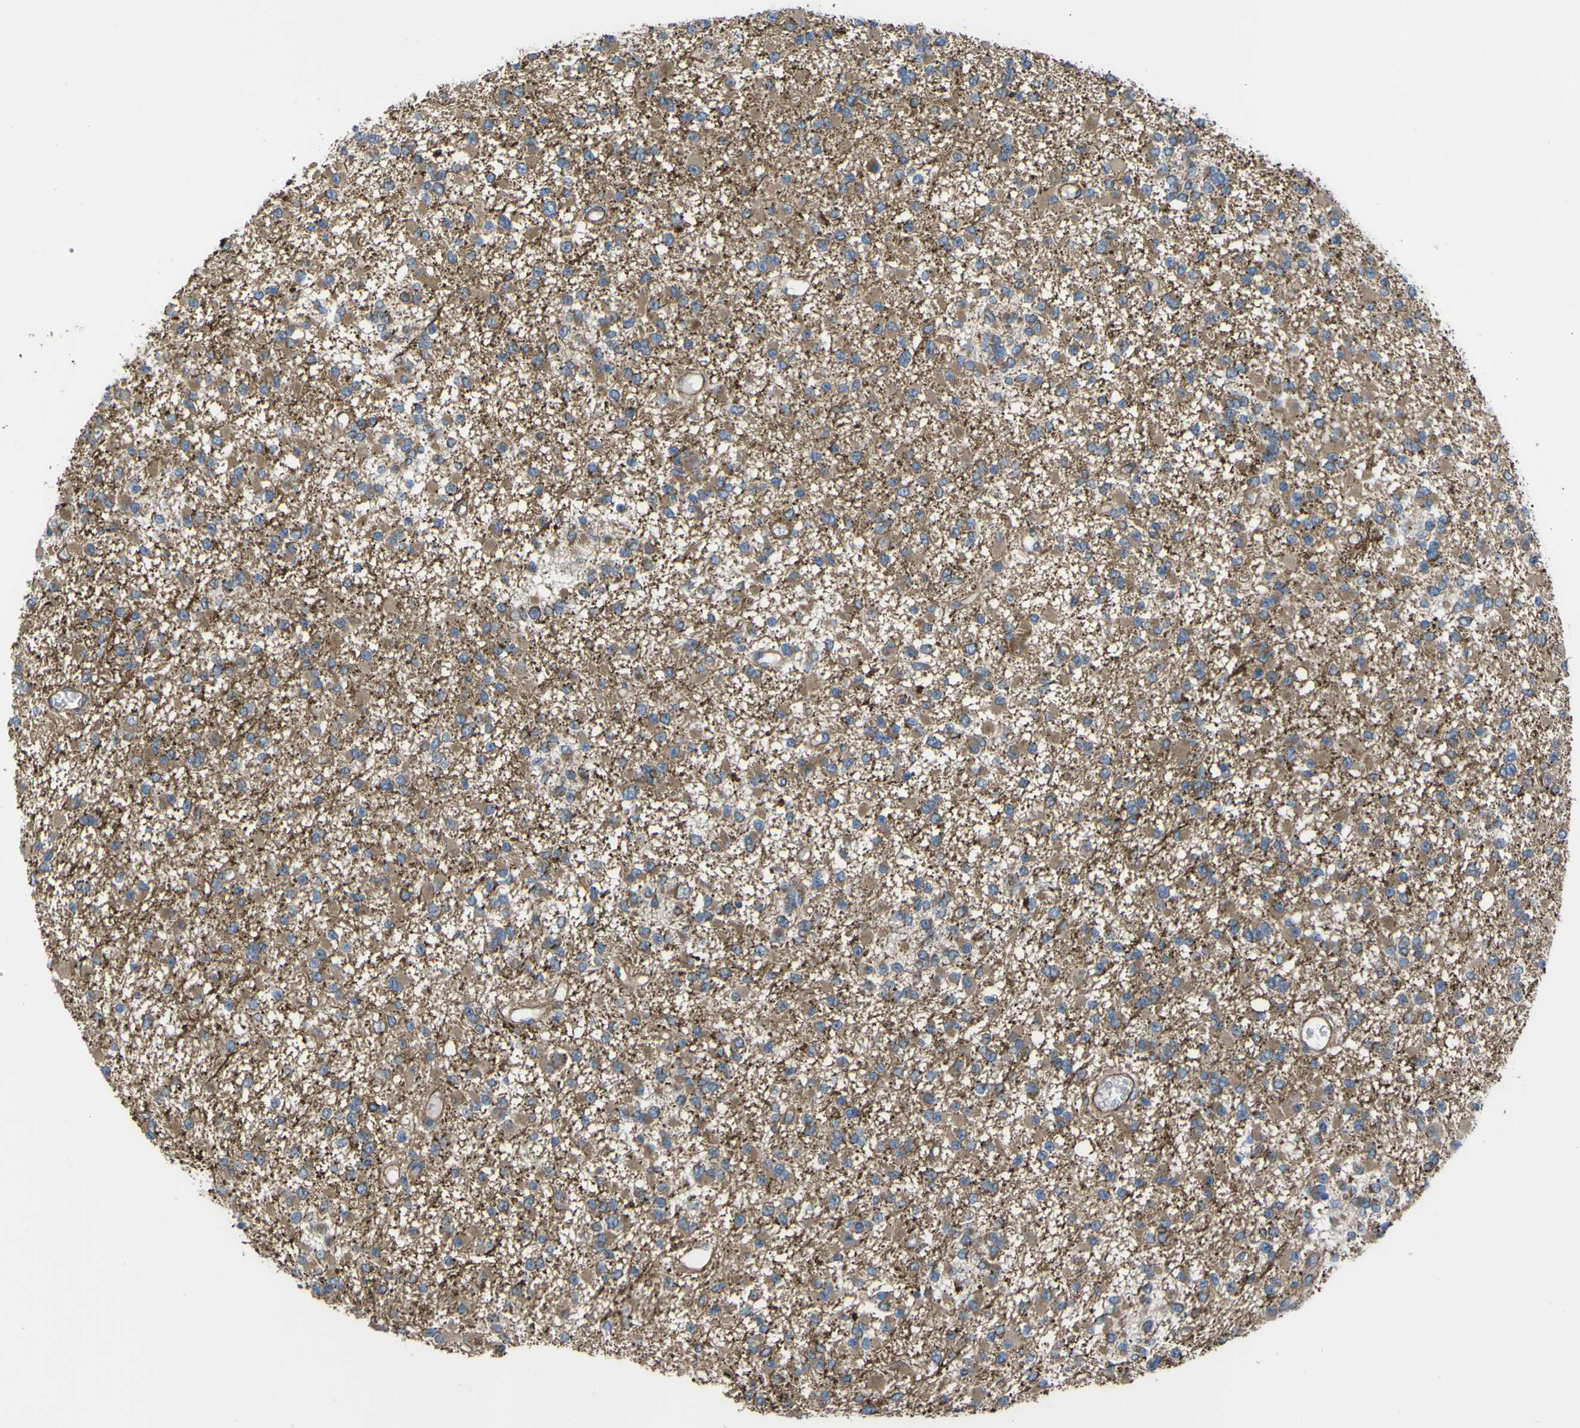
{"staining": {"intensity": "weak", "quantity": ">75%", "location": "cytoplasmic/membranous"}, "tissue": "glioma", "cell_type": "Tumor cells", "image_type": "cancer", "snomed": [{"axis": "morphology", "description": "Glioma, malignant, Low grade"}, {"axis": "topography", "description": "Brain"}], "caption": "High-magnification brightfield microscopy of glioma stained with DAB (3,3'-diaminobenzidine) (brown) and counterstained with hematoxylin (blue). tumor cells exhibit weak cytoplasmic/membranous expression is identified in approximately>75% of cells.", "gene": "FBXO30", "patient": {"sex": "female", "age": 22}}